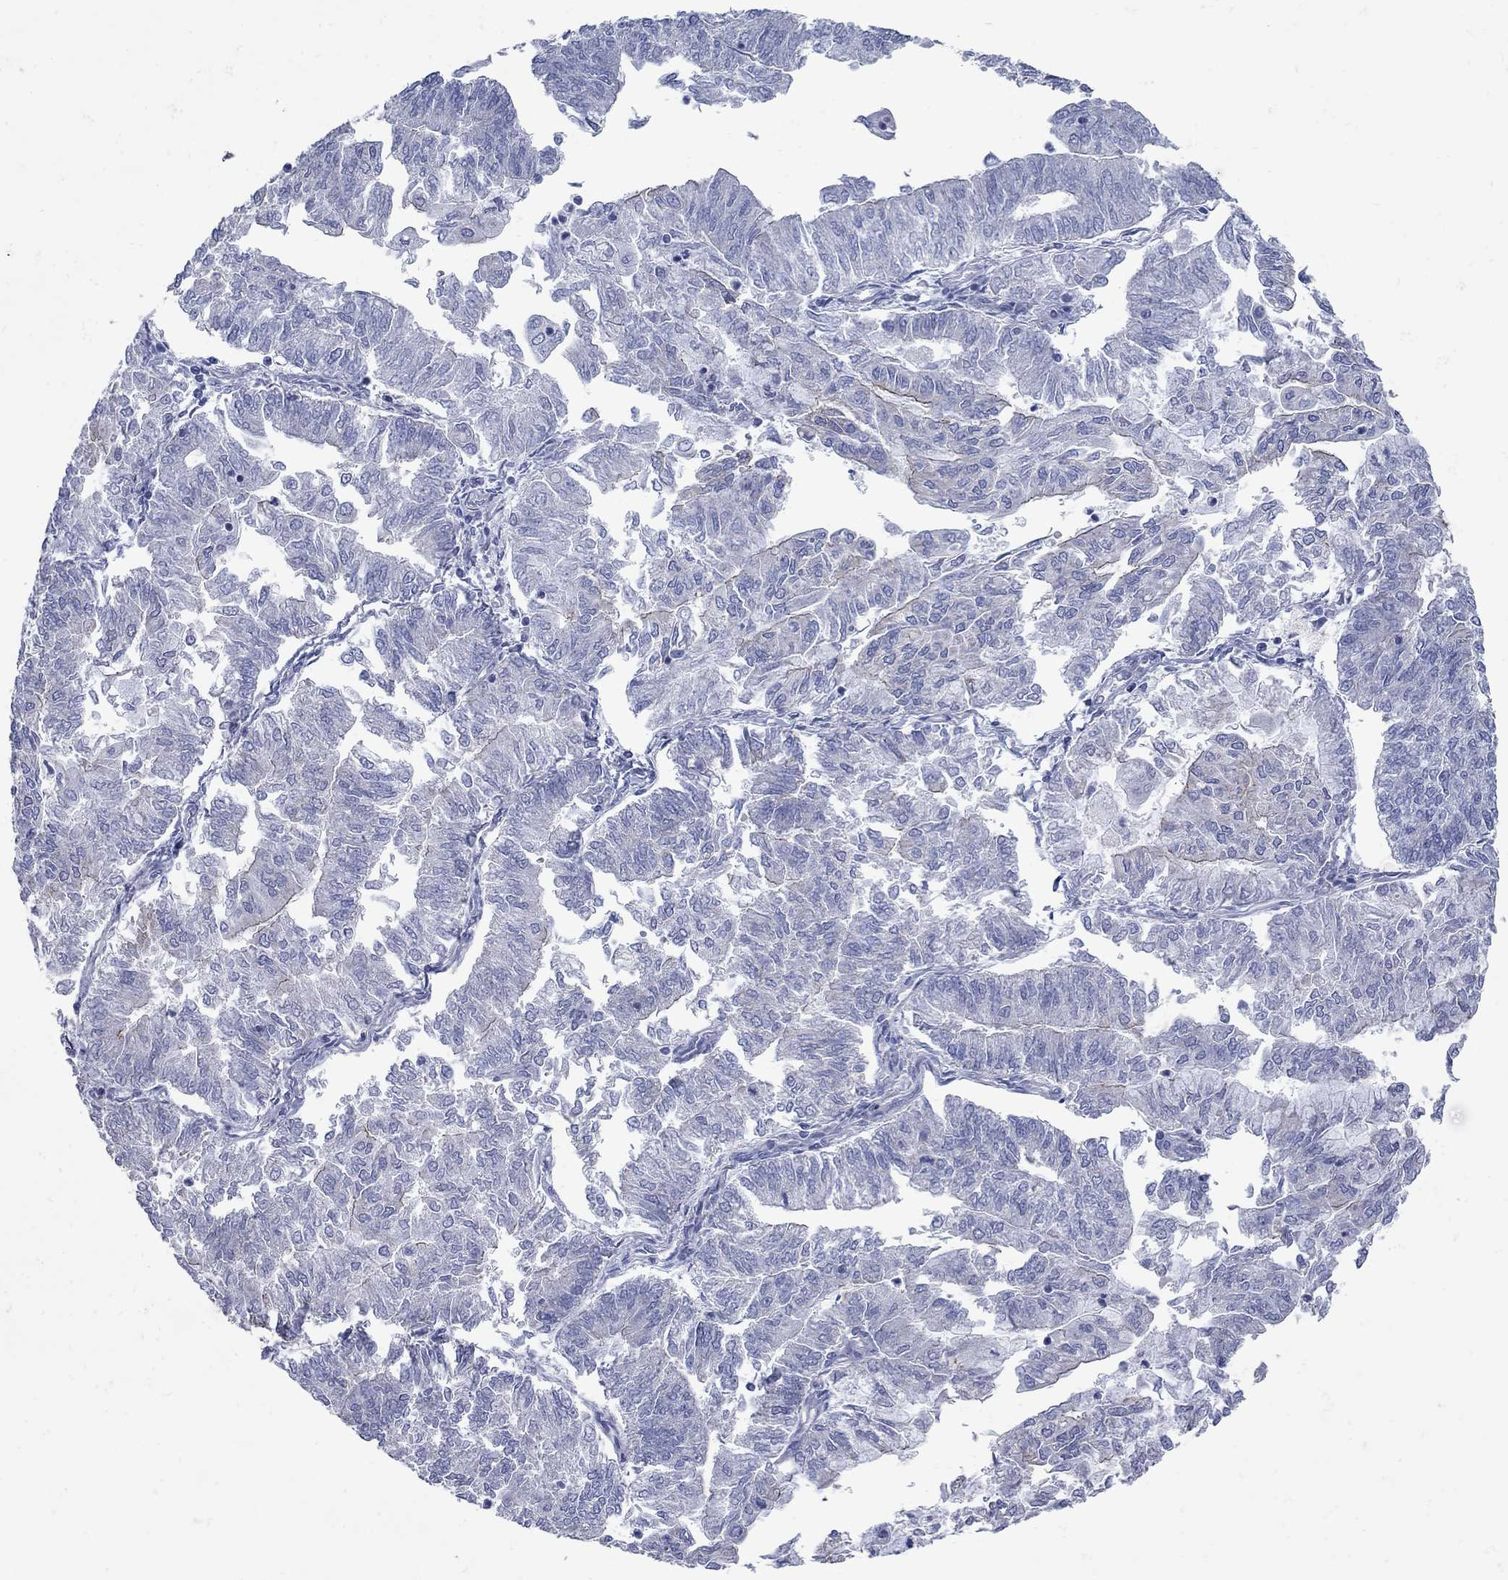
{"staining": {"intensity": "negative", "quantity": "none", "location": "none"}, "tissue": "endometrial cancer", "cell_type": "Tumor cells", "image_type": "cancer", "snomed": [{"axis": "morphology", "description": "Adenocarcinoma, NOS"}, {"axis": "topography", "description": "Endometrium"}], "caption": "DAB (3,3'-diaminobenzidine) immunohistochemical staining of endometrial cancer reveals no significant positivity in tumor cells.", "gene": "PDZD3", "patient": {"sex": "female", "age": 59}}